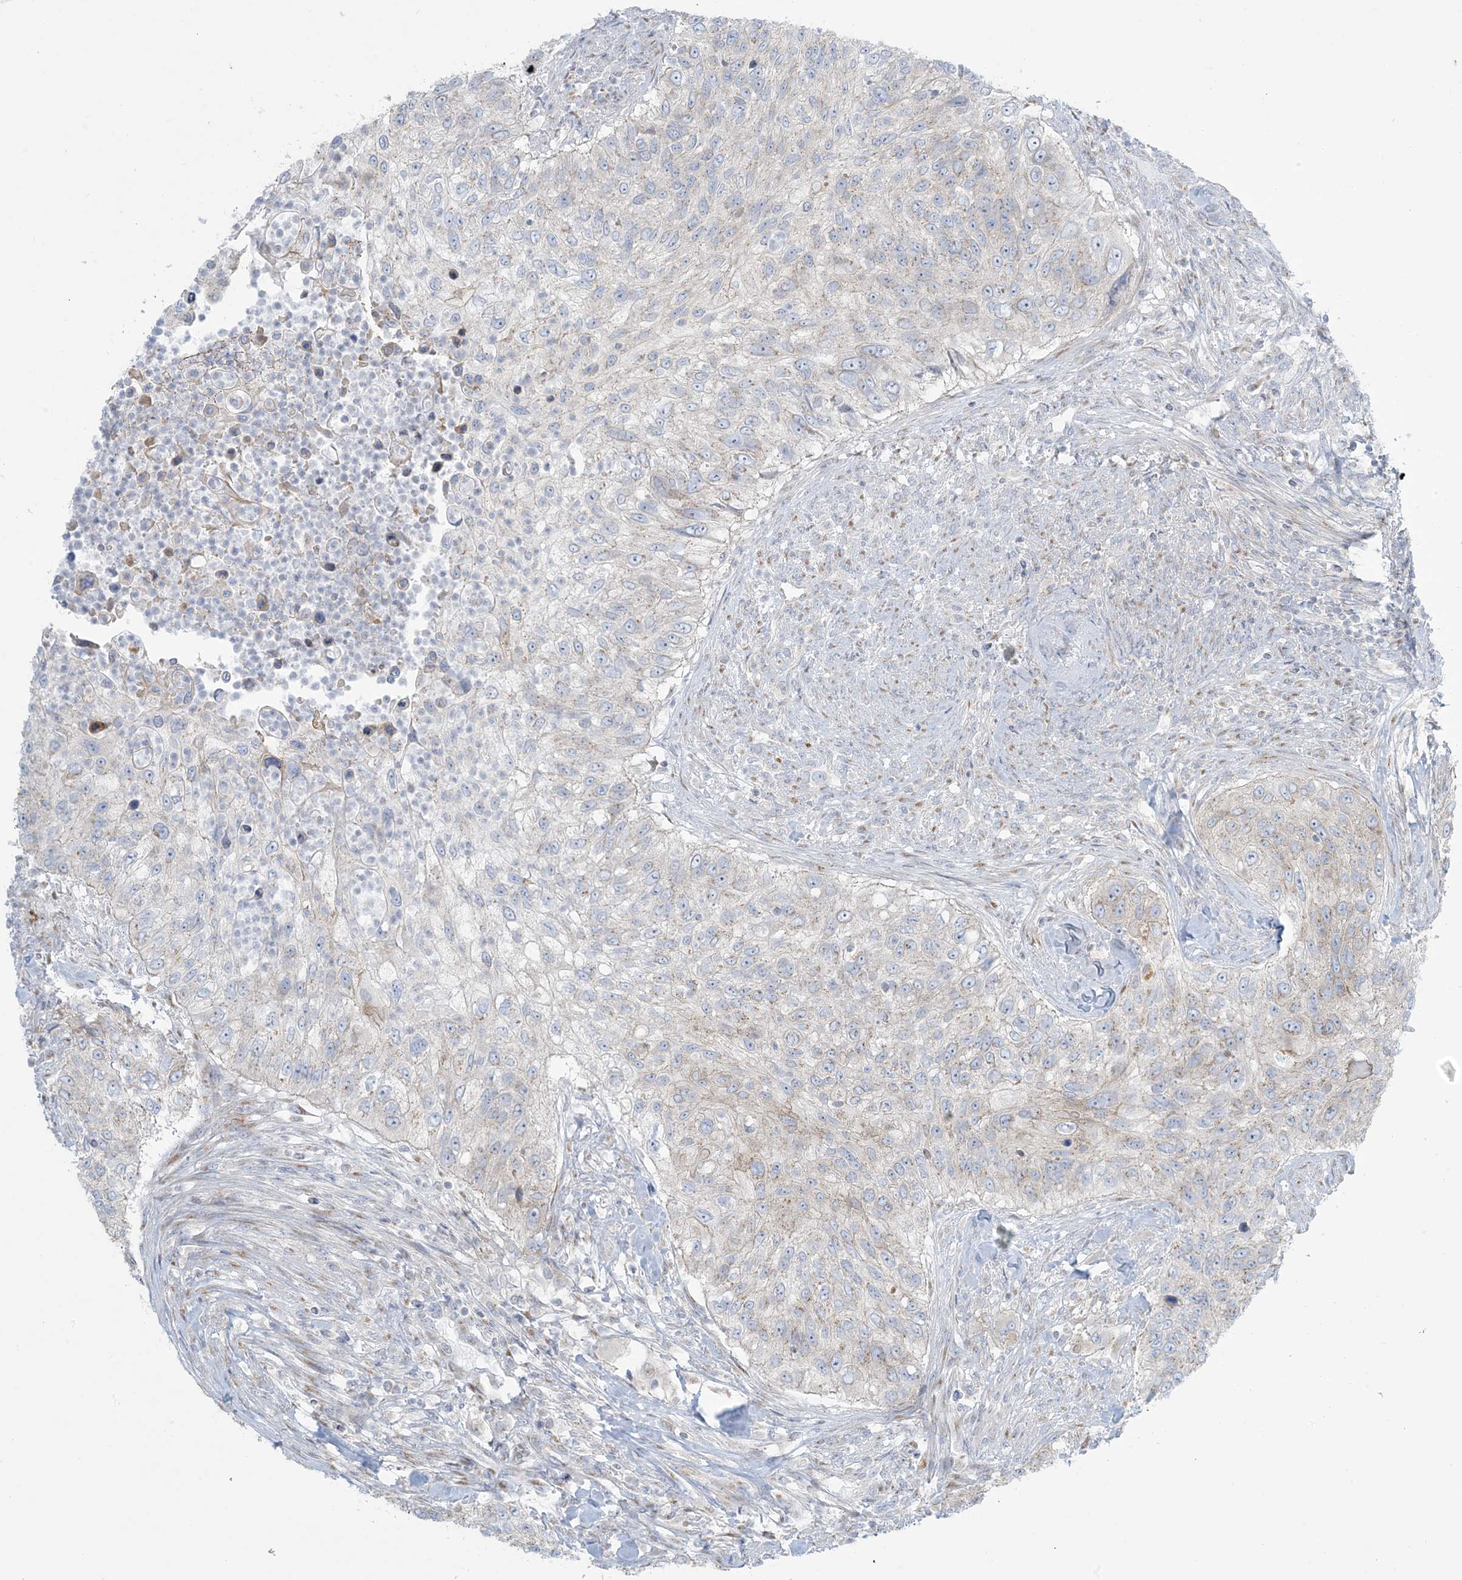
{"staining": {"intensity": "weak", "quantity": "<25%", "location": "cytoplasmic/membranous"}, "tissue": "urothelial cancer", "cell_type": "Tumor cells", "image_type": "cancer", "snomed": [{"axis": "morphology", "description": "Urothelial carcinoma, High grade"}, {"axis": "topography", "description": "Urinary bladder"}], "caption": "High power microscopy photomicrograph of an IHC micrograph of urothelial carcinoma (high-grade), revealing no significant expression in tumor cells.", "gene": "AFTPH", "patient": {"sex": "female", "age": 60}}